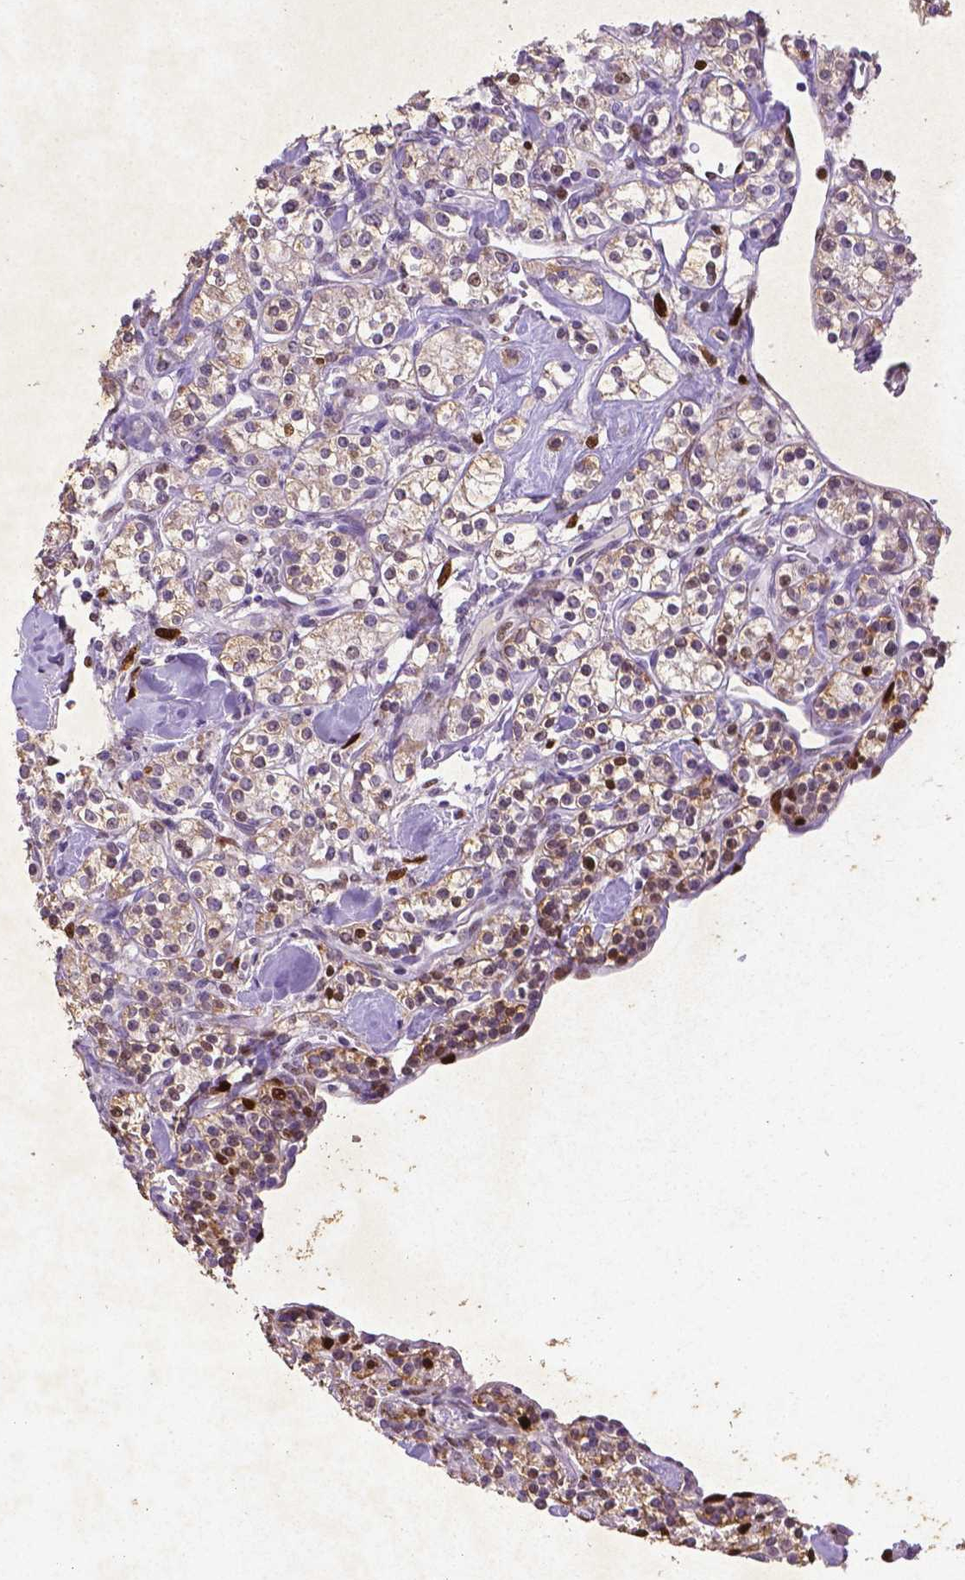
{"staining": {"intensity": "moderate", "quantity": "<25%", "location": "nuclear"}, "tissue": "renal cancer", "cell_type": "Tumor cells", "image_type": "cancer", "snomed": [{"axis": "morphology", "description": "Adenocarcinoma, NOS"}, {"axis": "topography", "description": "Kidney"}], "caption": "A brown stain shows moderate nuclear positivity of a protein in human renal cancer tumor cells.", "gene": "CDKN1A", "patient": {"sex": "male", "age": 77}}